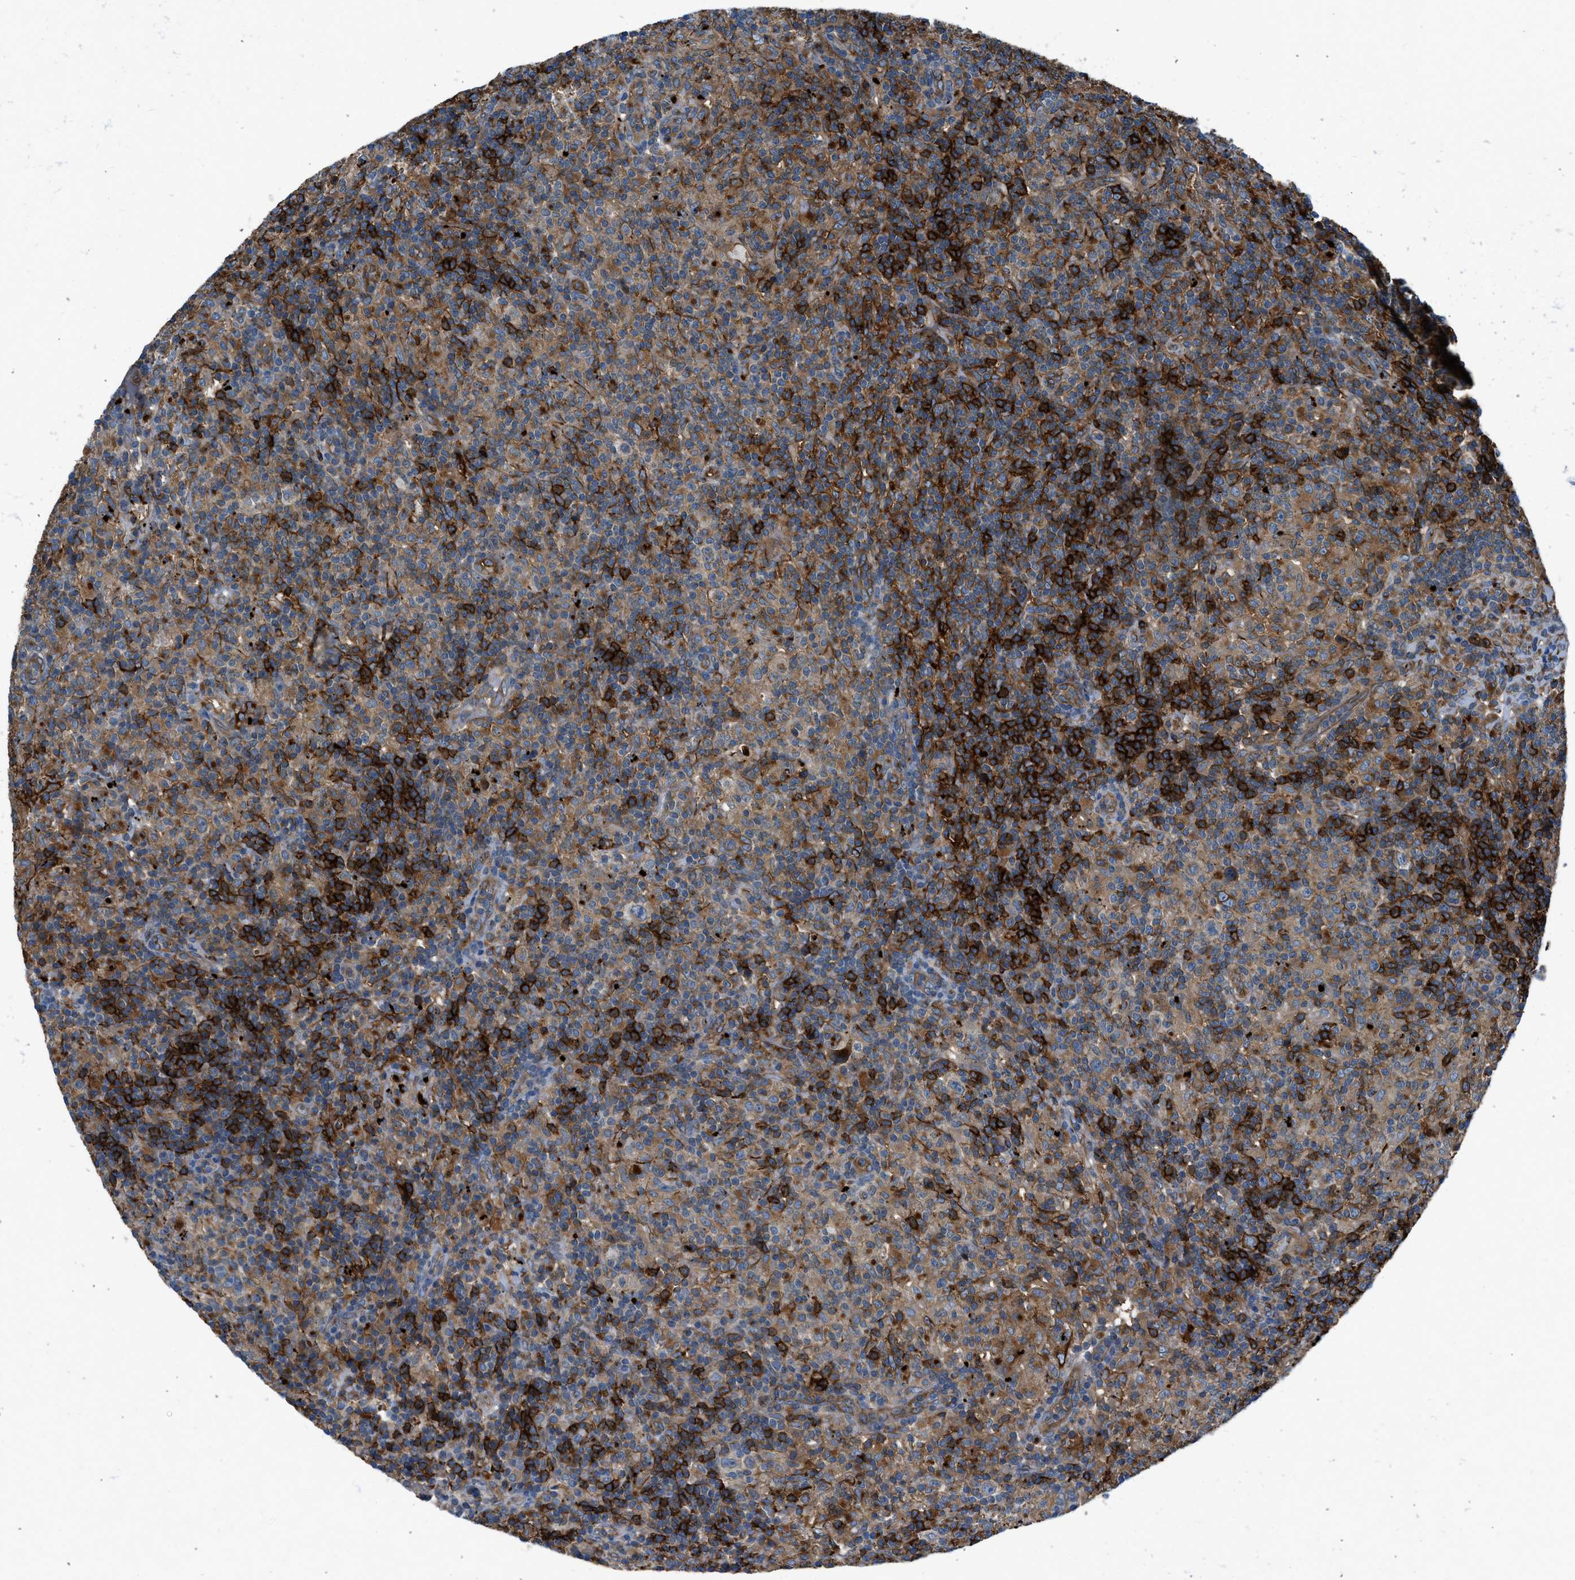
{"staining": {"intensity": "weak", "quantity": "25%-75%", "location": "cytoplasmic/membranous"}, "tissue": "lymphoma", "cell_type": "Tumor cells", "image_type": "cancer", "snomed": [{"axis": "morphology", "description": "Hodgkin's disease, NOS"}, {"axis": "topography", "description": "Lymph node"}], "caption": "IHC photomicrograph of neoplastic tissue: human Hodgkin's disease stained using IHC shows low levels of weak protein expression localized specifically in the cytoplasmic/membranous of tumor cells, appearing as a cytoplasmic/membranous brown color.", "gene": "LMBR1", "patient": {"sex": "male", "age": 70}}